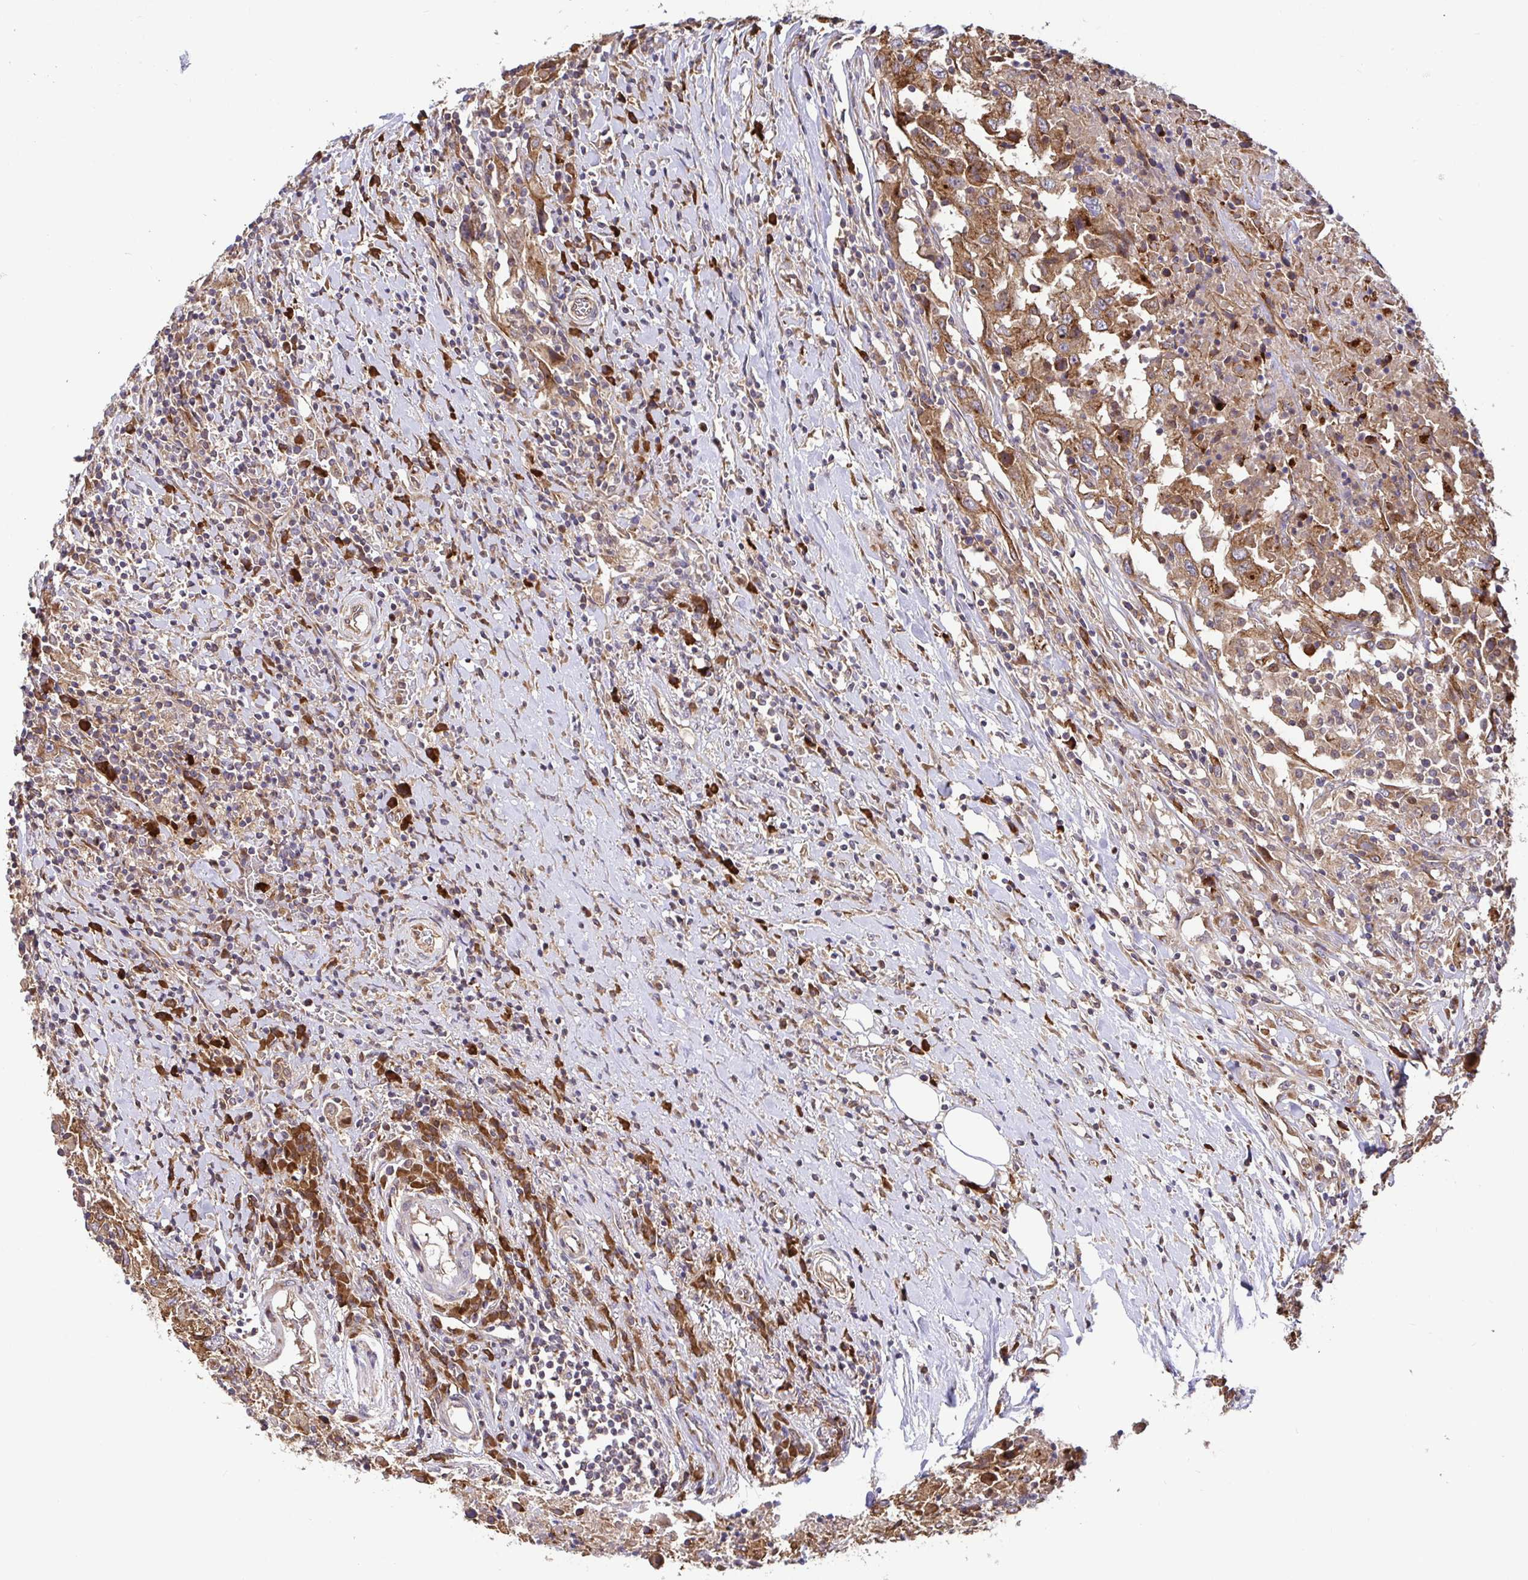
{"staining": {"intensity": "moderate", "quantity": ">75%", "location": "cytoplasmic/membranous"}, "tissue": "urothelial cancer", "cell_type": "Tumor cells", "image_type": "cancer", "snomed": [{"axis": "morphology", "description": "Urothelial carcinoma, High grade"}, {"axis": "topography", "description": "Urinary bladder"}], "caption": "Immunohistochemistry (IHC) micrograph of human high-grade urothelial carcinoma stained for a protein (brown), which demonstrates medium levels of moderate cytoplasmic/membranous positivity in approximately >75% of tumor cells.", "gene": "ELP1", "patient": {"sex": "male", "age": 61}}